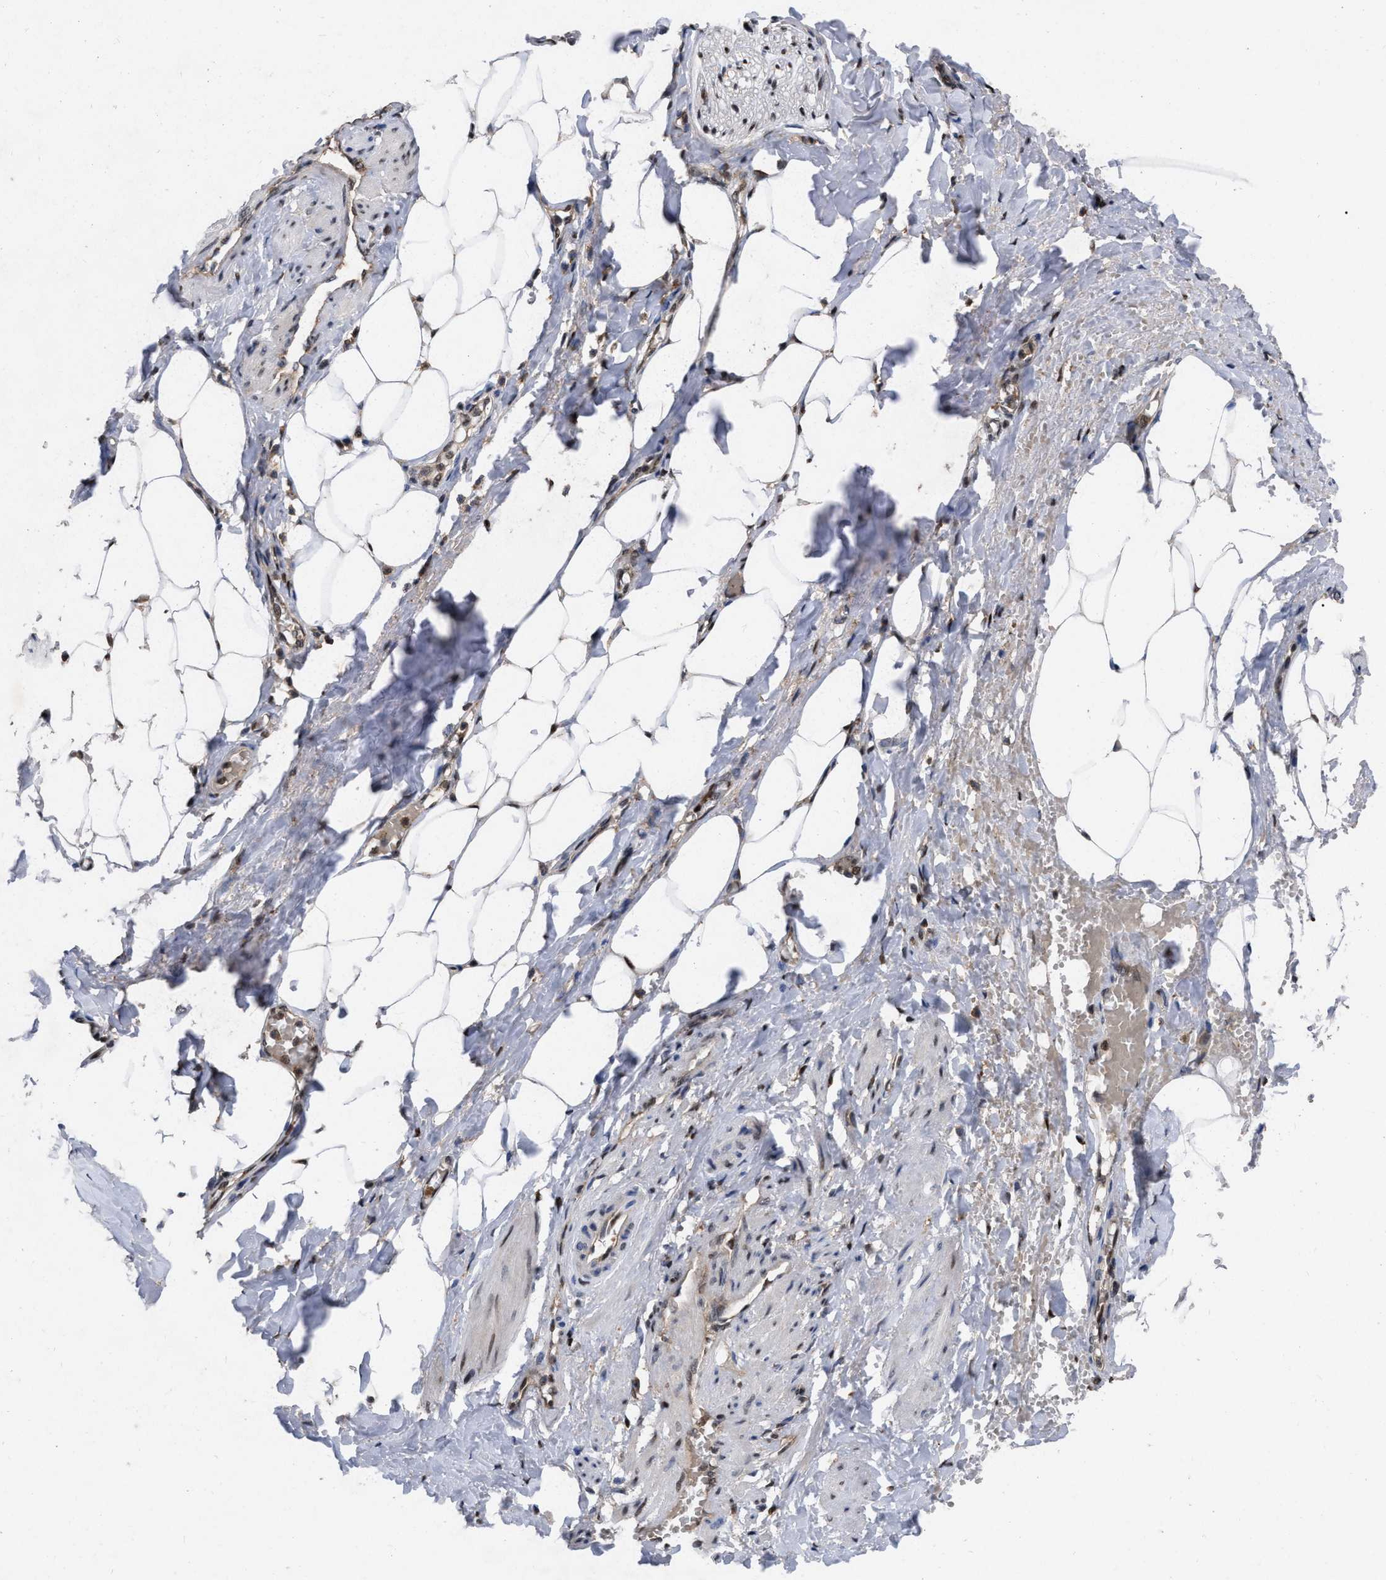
{"staining": {"intensity": "moderate", "quantity": "25%-75%", "location": "nuclear"}, "tissue": "adipose tissue", "cell_type": "Adipocytes", "image_type": "normal", "snomed": [{"axis": "morphology", "description": "Normal tissue, NOS"}, {"axis": "topography", "description": "Soft tissue"}, {"axis": "topography", "description": "Vascular tissue"}], "caption": "Immunohistochemistry (IHC) of normal human adipose tissue displays medium levels of moderate nuclear positivity in about 25%-75% of adipocytes.", "gene": "MDM4", "patient": {"sex": "female", "age": 35}}